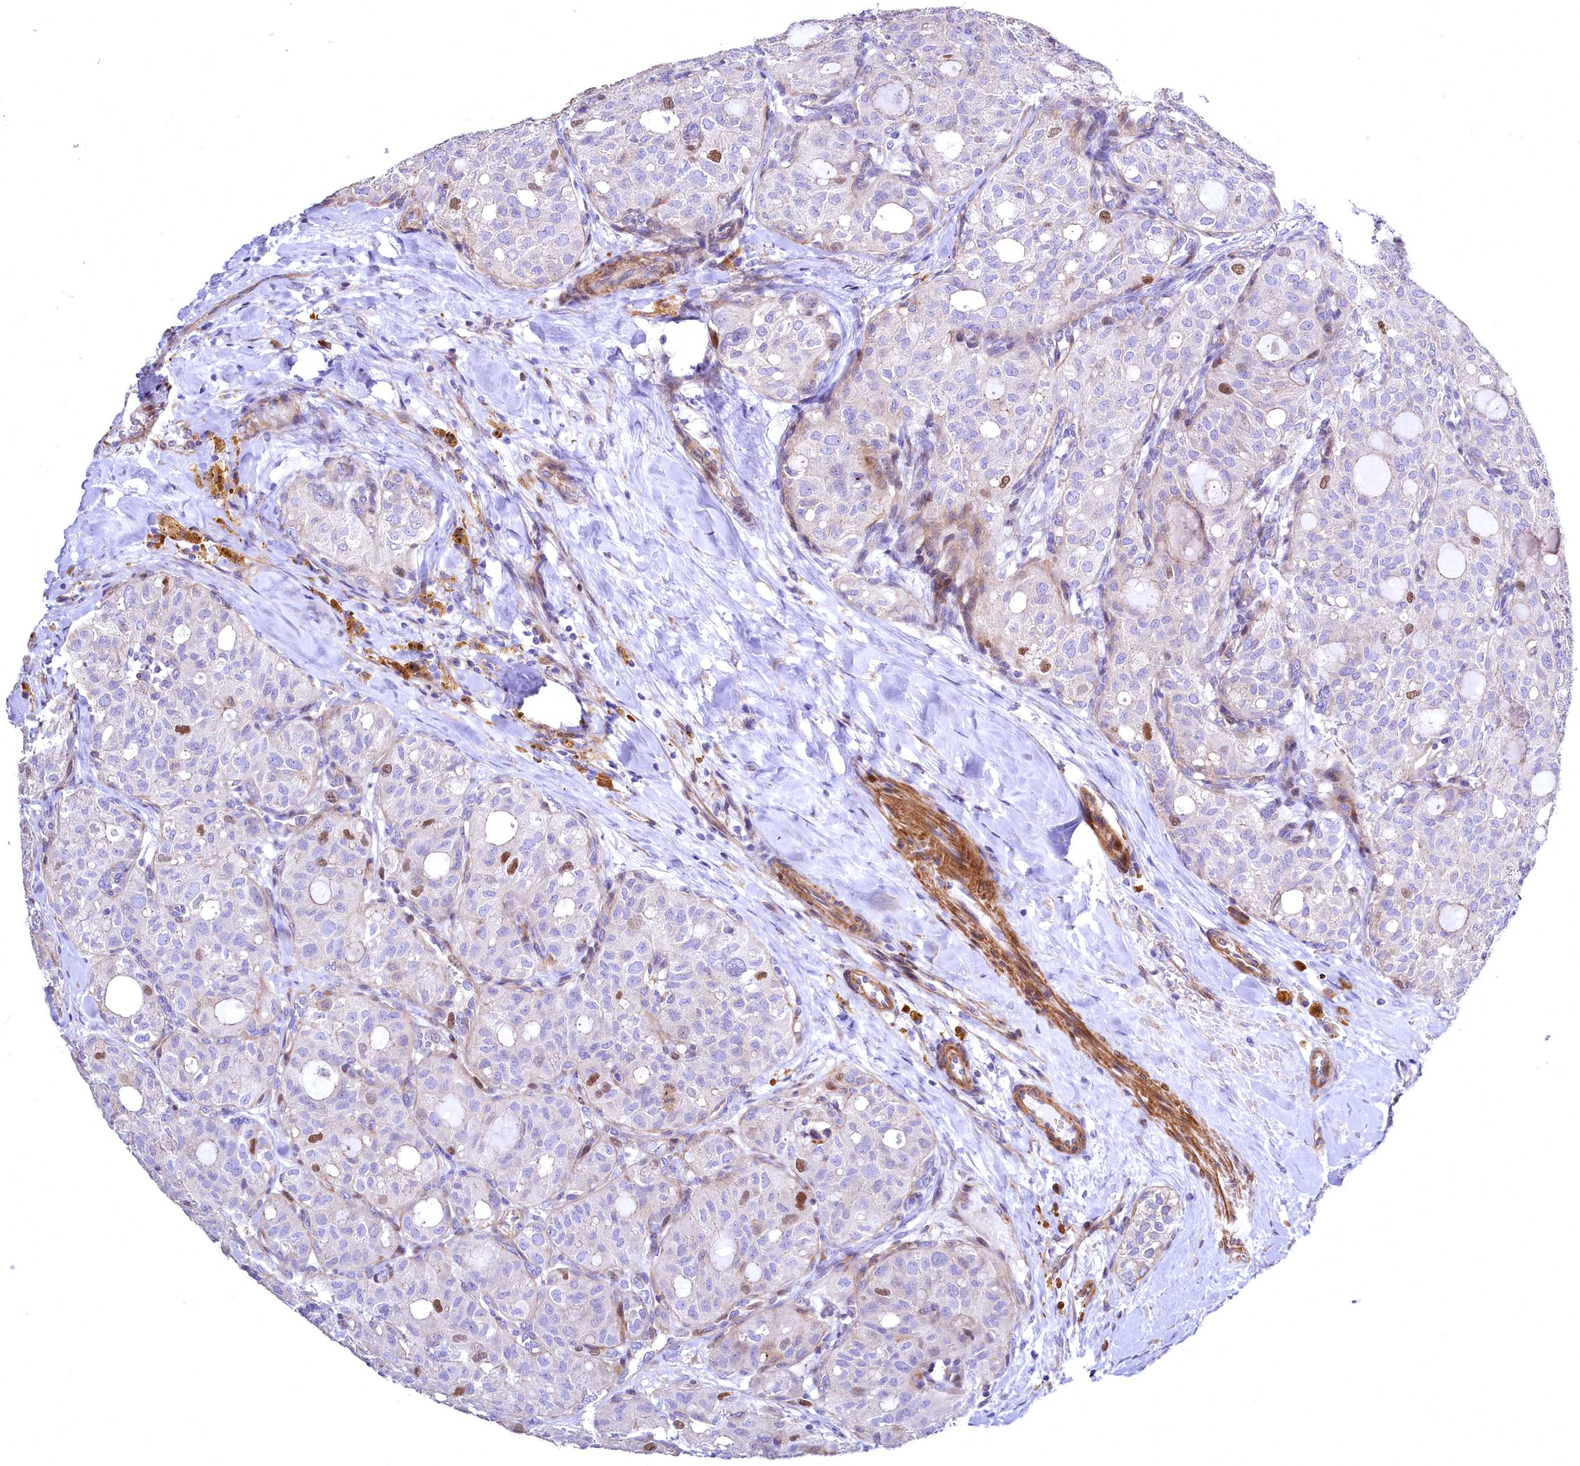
{"staining": {"intensity": "moderate", "quantity": "<25%", "location": "nuclear"}, "tissue": "thyroid cancer", "cell_type": "Tumor cells", "image_type": "cancer", "snomed": [{"axis": "morphology", "description": "Follicular adenoma carcinoma, NOS"}, {"axis": "topography", "description": "Thyroid gland"}], "caption": "IHC (DAB) staining of follicular adenoma carcinoma (thyroid) displays moderate nuclear protein staining in about <25% of tumor cells.", "gene": "WNT8A", "patient": {"sex": "male", "age": 75}}